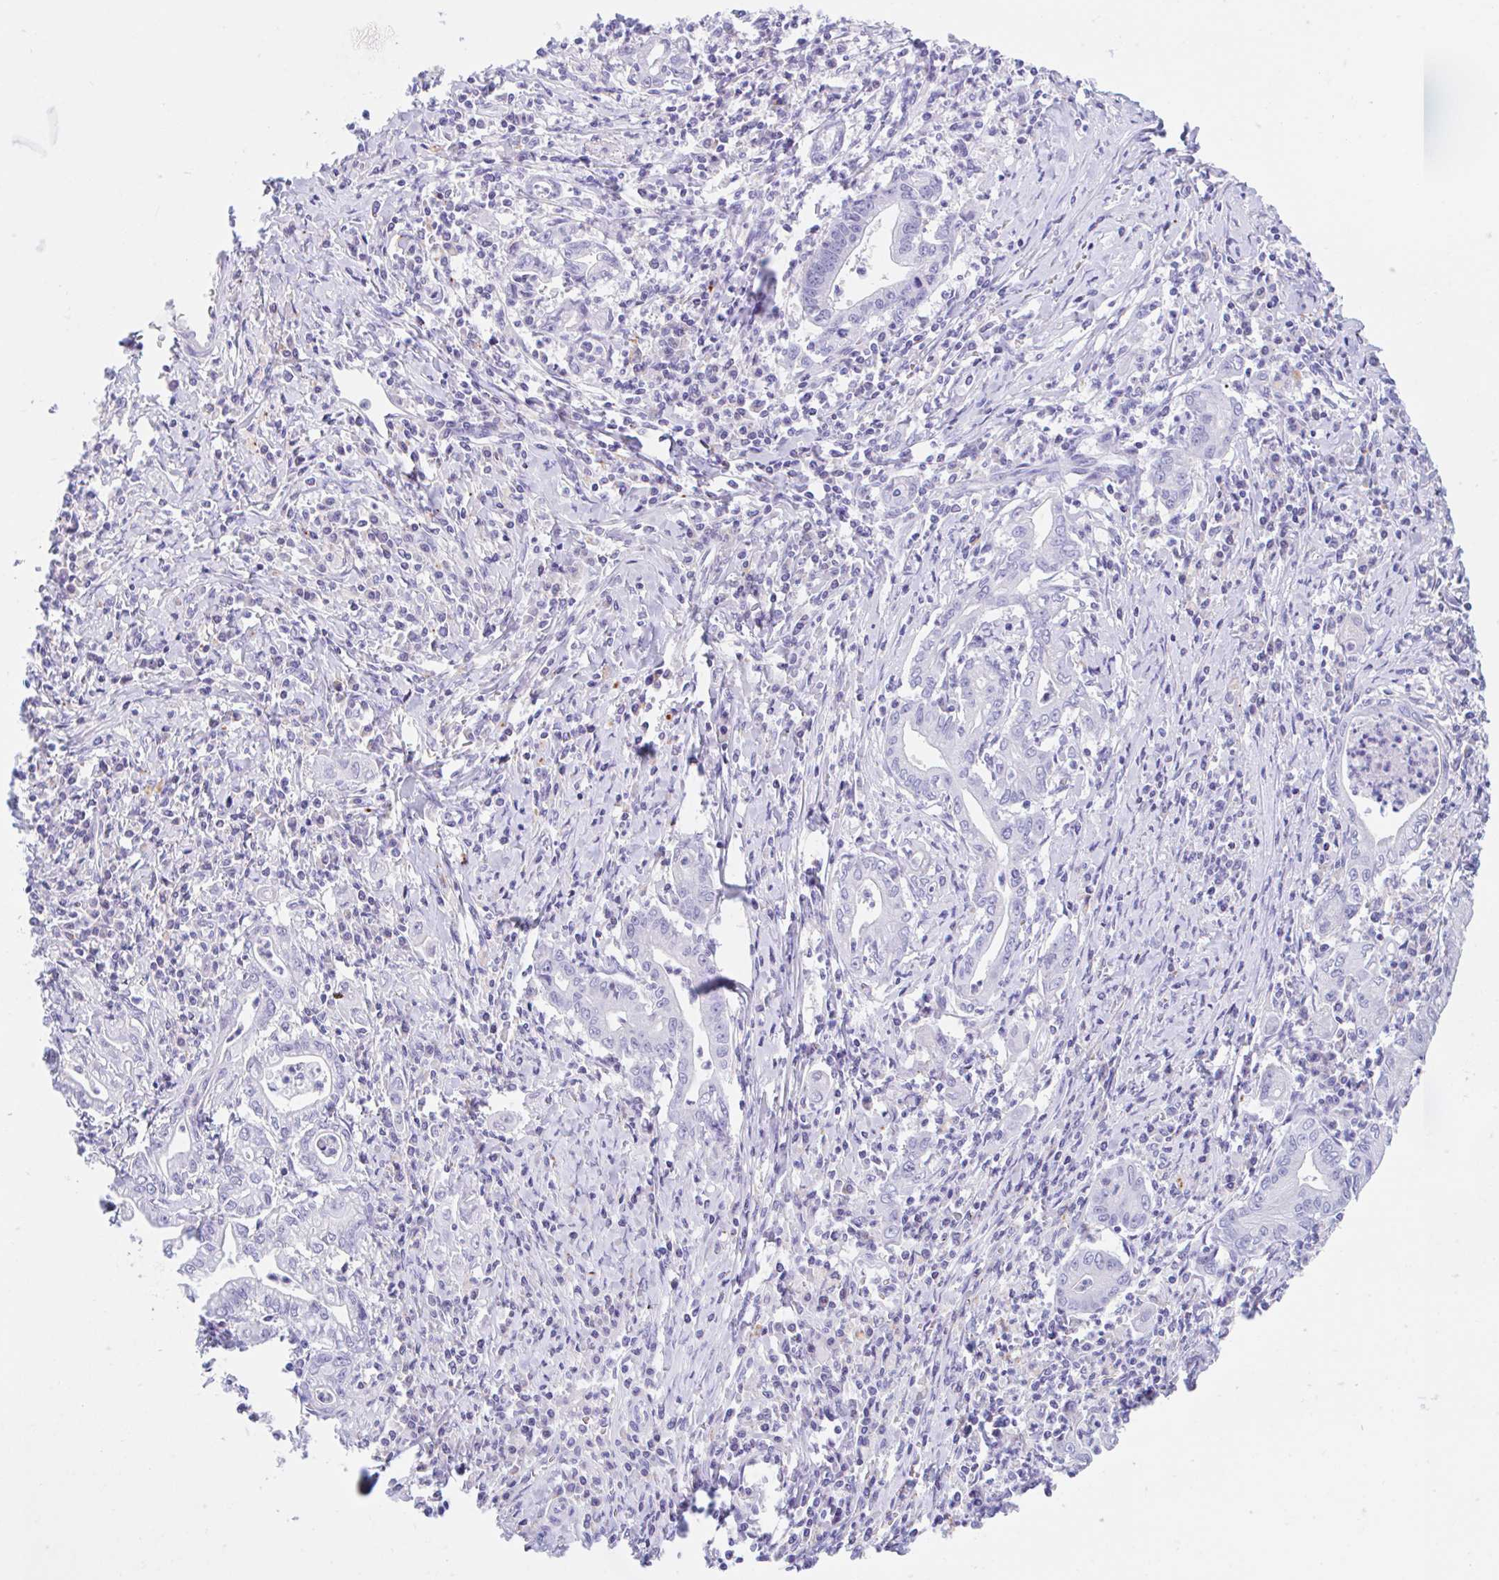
{"staining": {"intensity": "negative", "quantity": "none", "location": "none"}, "tissue": "stomach cancer", "cell_type": "Tumor cells", "image_type": "cancer", "snomed": [{"axis": "morphology", "description": "Adenocarcinoma, NOS"}, {"axis": "topography", "description": "Stomach, upper"}], "caption": "DAB (3,3'-diaminobenzidine) immunohistochemical staining of human stomach cancer (adenocarcinoma) demonstrates no significant expression in tumor cells.", "gene": "ANKRD9", "patient": {"sex": "female", "age": 79}}